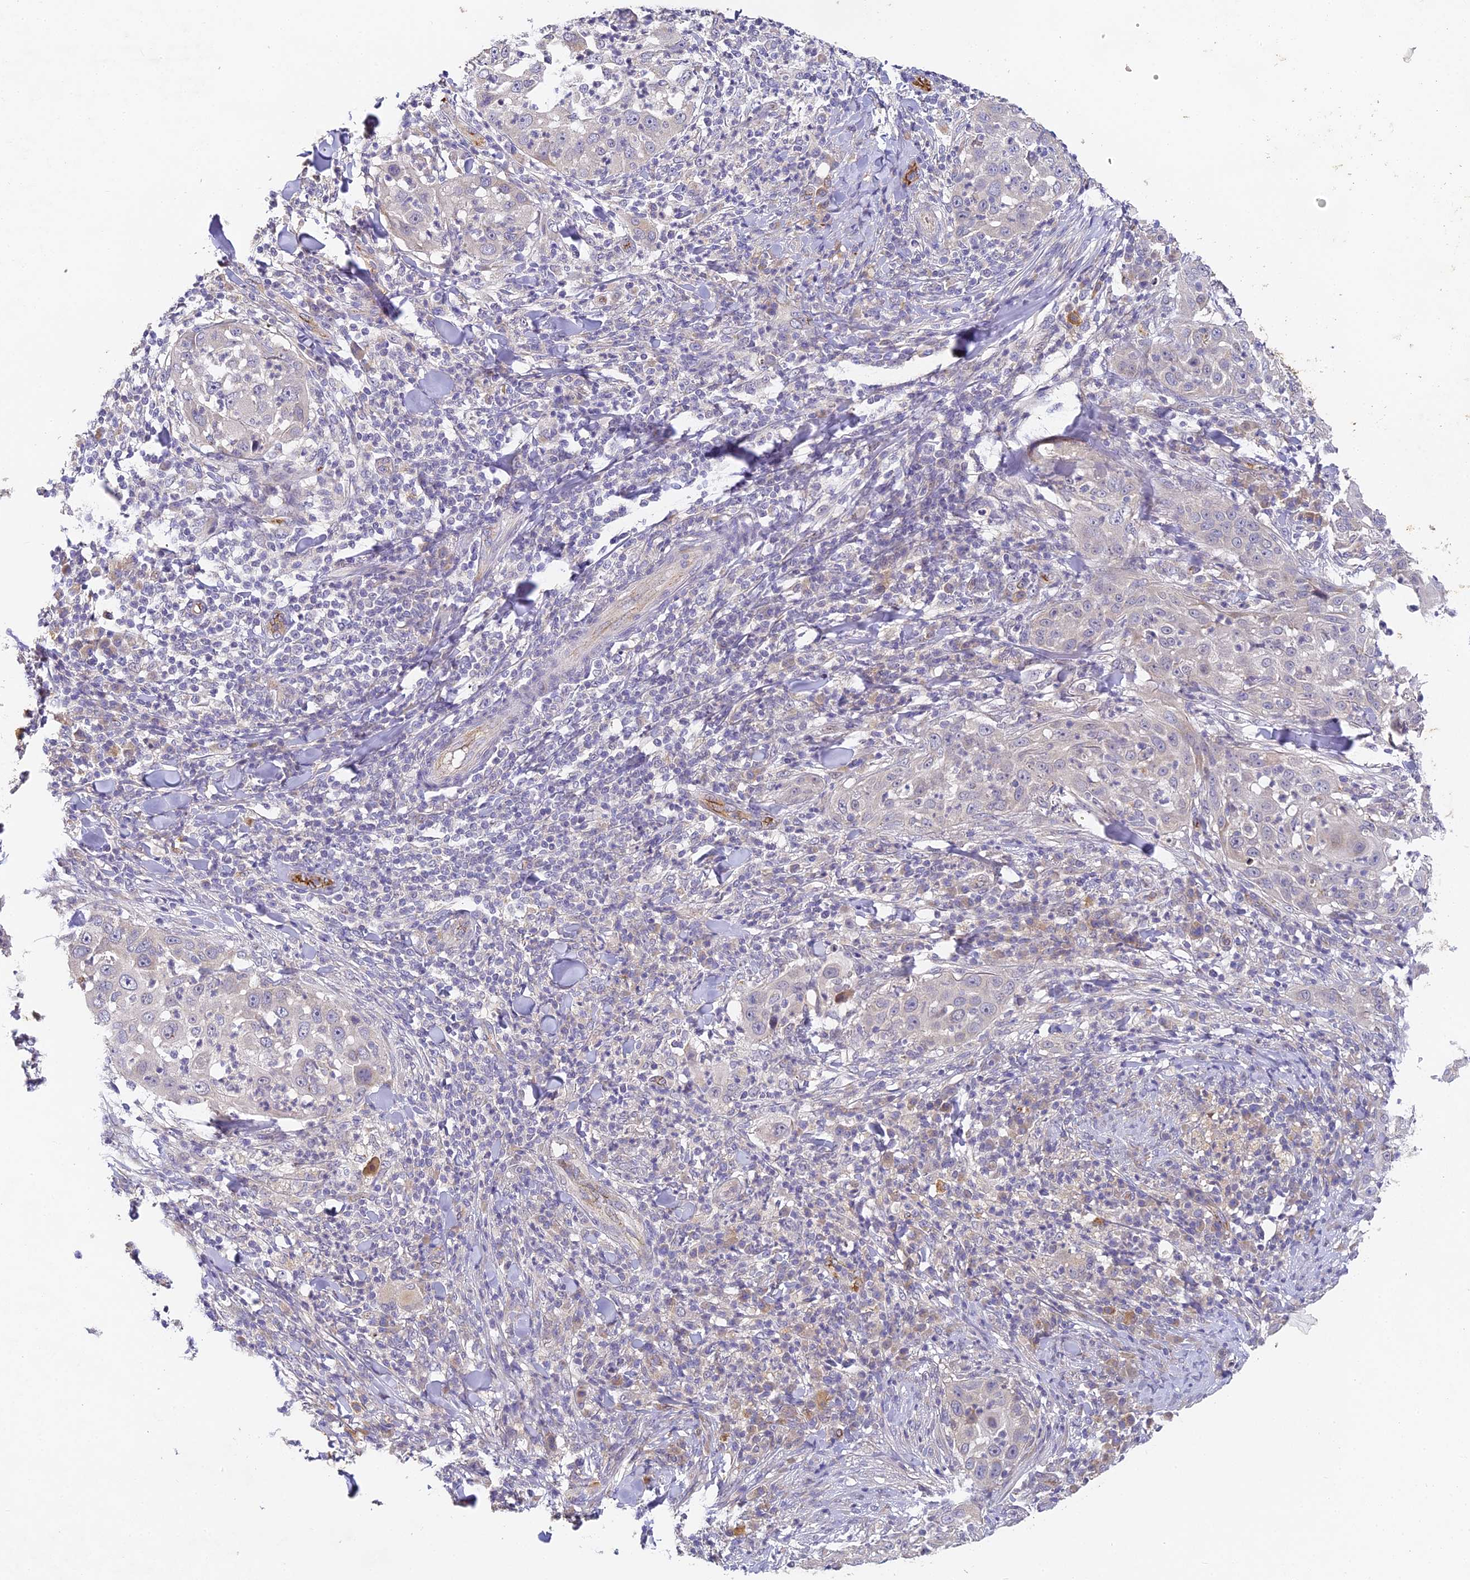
{"staining": {"intensity": "negative", "quantity": "none", "location": "none"}, "tissue": "skin cancer", "cell_type": "Tumor cells", "image_type": "cancer", "snomed": [{"axis": "morphology", "description": "Squamous cell carcinoma, NOS"}, {"axis": "topography", "description": "Skin"}], "caption": "Histopathology image shows no significant protein staining in tumor cells of skin cancer (squamous cell carcinoma).", "gene": "DNAAF10", "patient": {"sex": "female", "age": 44}}